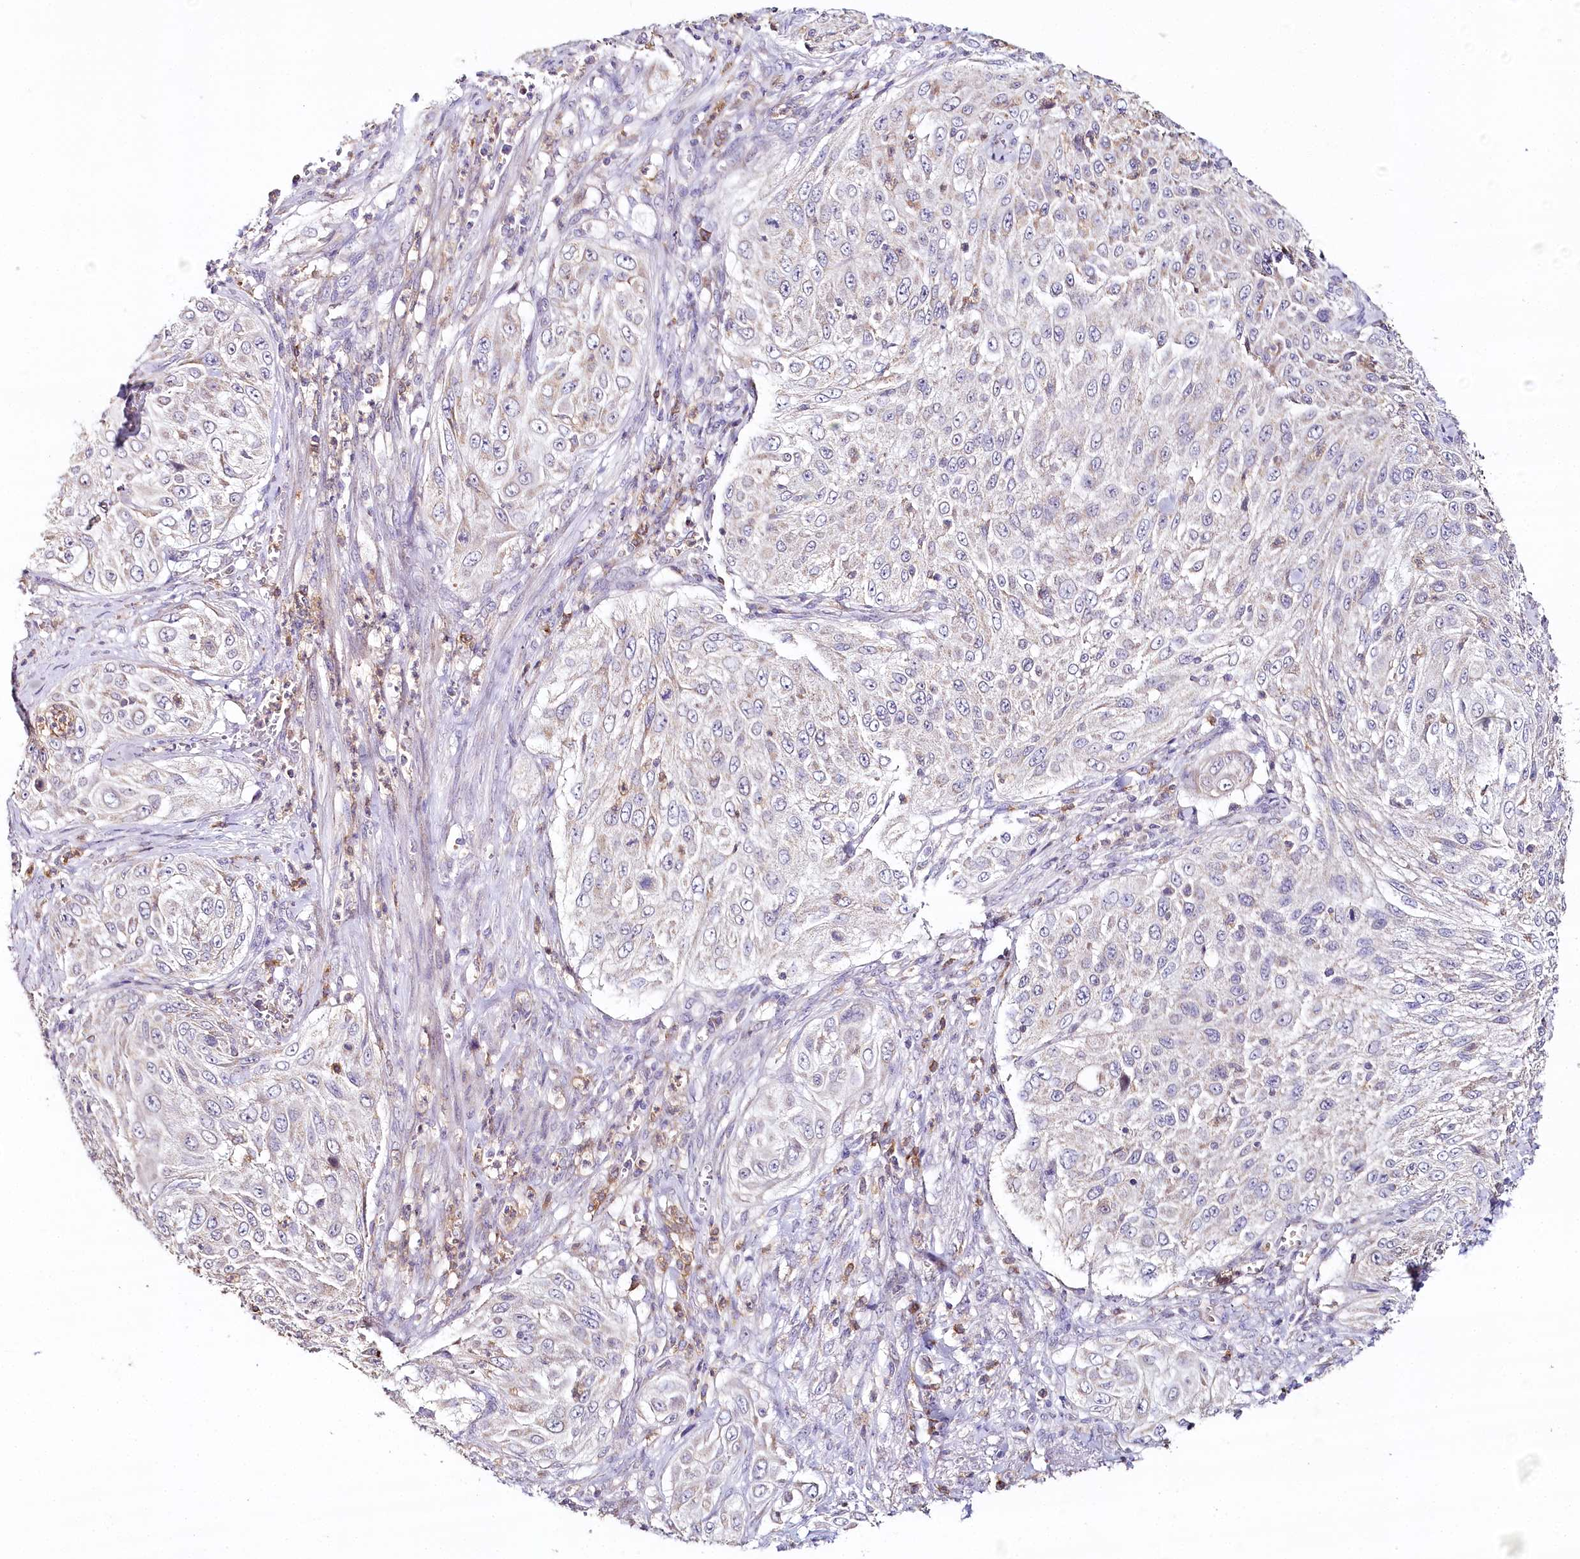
{"staining": {"intensity": "negative", "quantity": "none", "location": "none"}, "tissue": "cervical cancer", "cell_type": "Tumor cells", "image_type": "cancer", "snomed": [{"axis": "morphology", "description": "Squamous cell carcinoma, NOS"}, {"axis": "topography", "description": "Cervix"}], "caption": "This photomicrograph is of cervical squamous cell carcinoma stained with IHC to label a protein in brown with the nuclei are counter-stained blue. There is no expression in tumor cells.", "gene": "MMP25", "patient": {"sex": "female", "age": 42}}